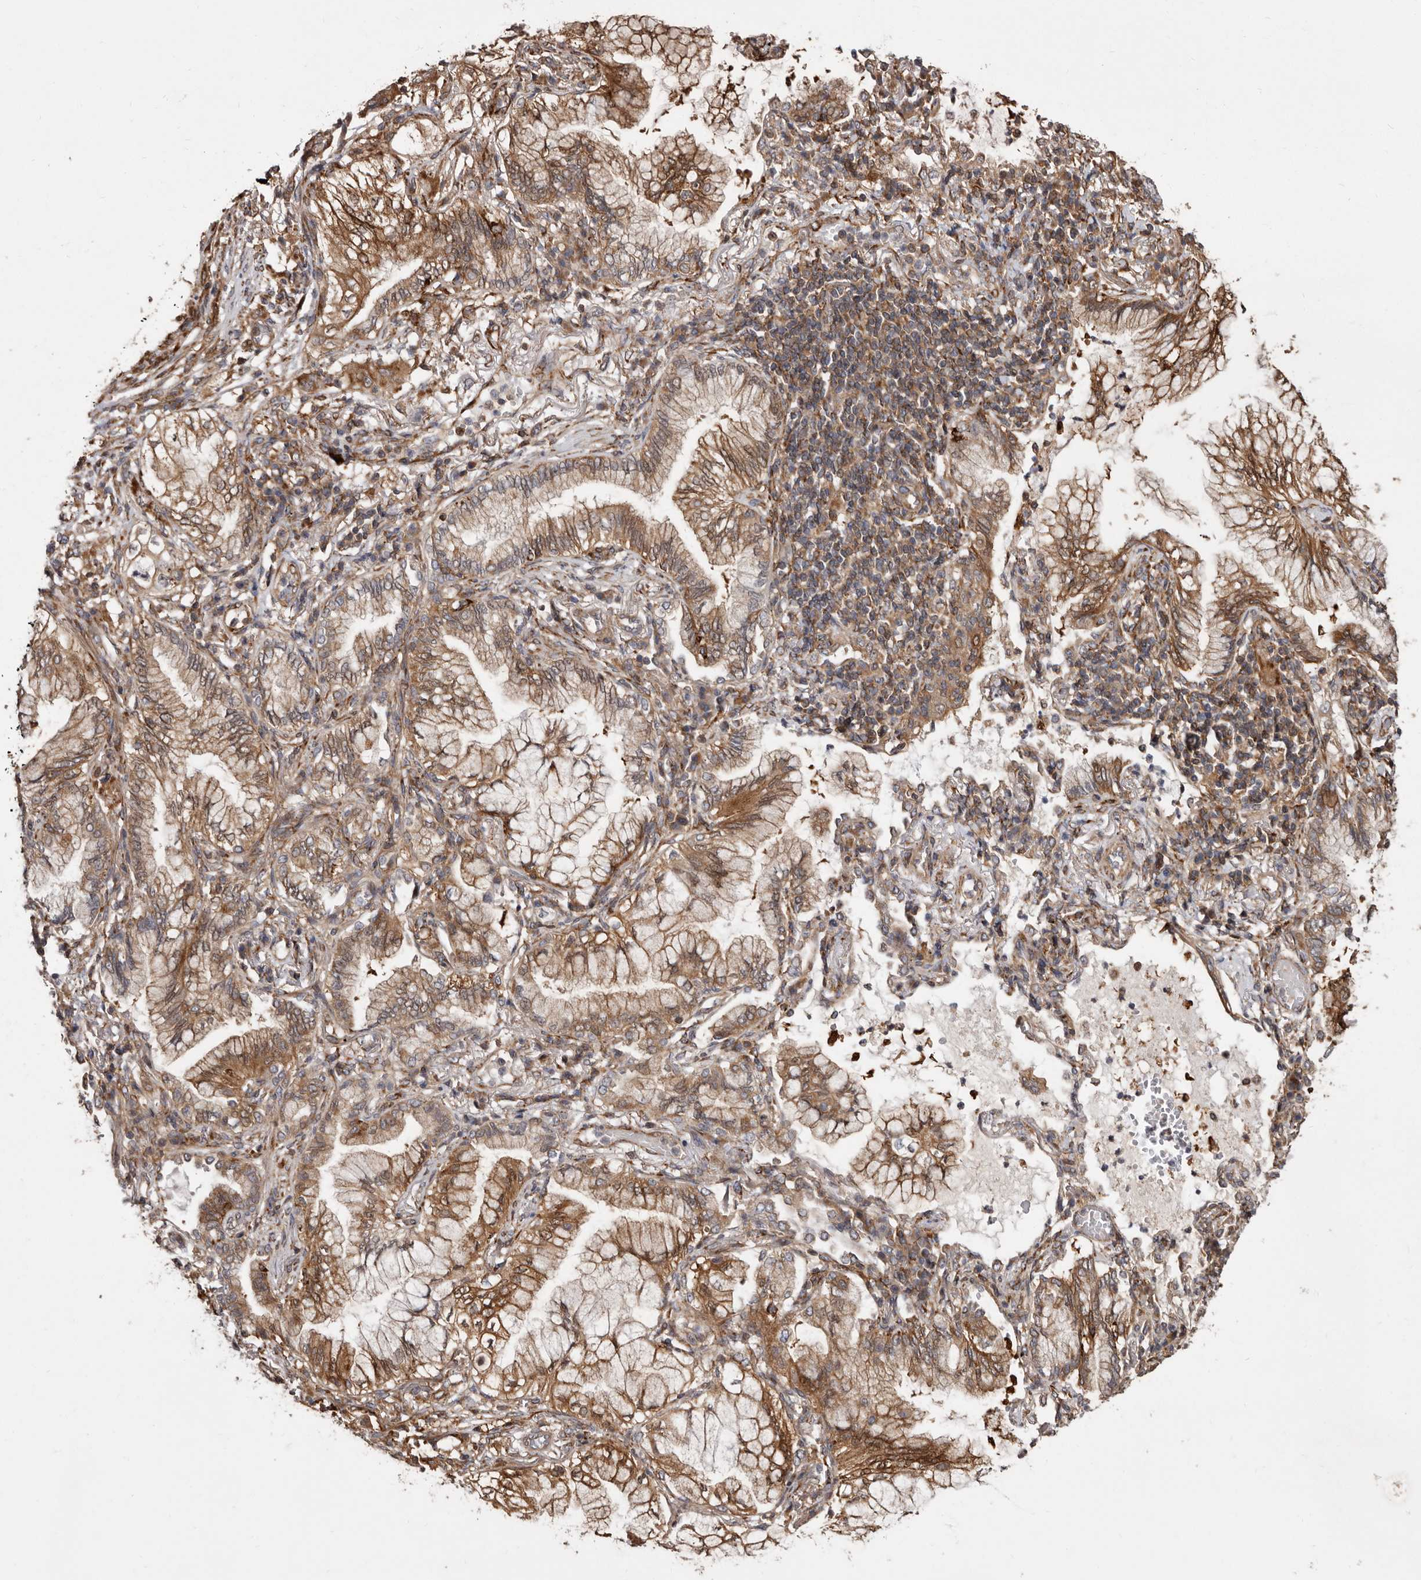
{"staining": {"intensity": "moderate", "quantity": ">75%", "location": "cytoplasmic/membranous"}, "tissue": "lung cancer", "cell_type": "Tumor cells", "image_type": "cancer", "snomed": [{"axis": "morphology", "description": "Adenocarcinoma, NOS"}, {"axis": "topography", "description": "Lung"}], "caption": "IHC of lung cancer exhibits medium levels of moderate cytoplasmic/membranous staining in approximately >75% of tumor cells.", "gene": "FLAD1", "patient": {"sex": "female", "age": 70}}